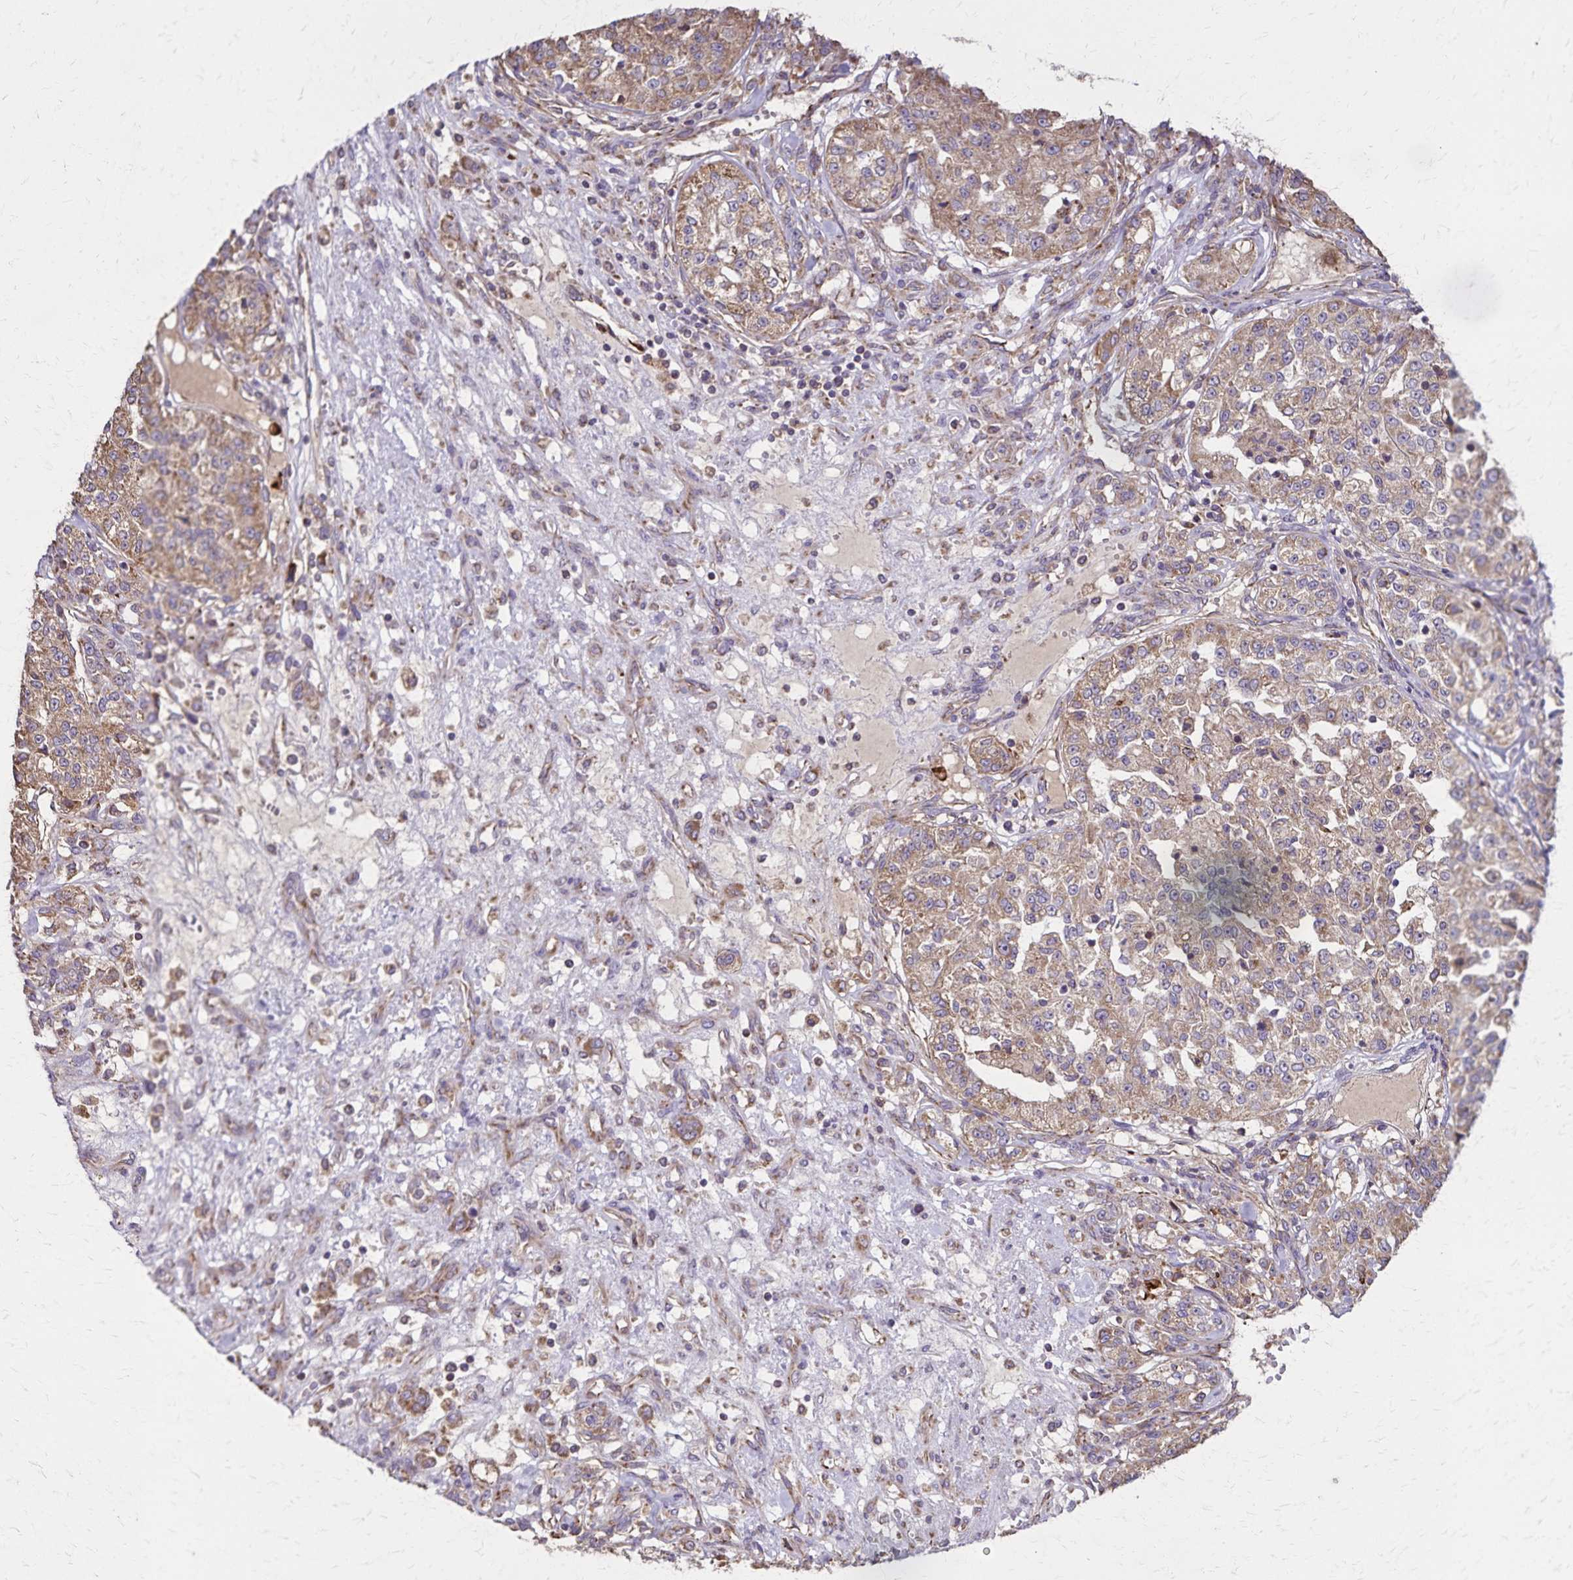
{"staining": {"intensity": "moderate", "quantity": ">75%", "location": "cytoplasmic/membranous"}, "tissue": "renal cancer", "cell_type": "Tumor cells", "image_type": "cancer", "snomed": [{"axis": "morphology", "description": "Adenocarcinoma, NOS"}, {"axis": "topography", "description": "Kidney"}], "caption": "Renal cancer stained with DAB (3,3'-diaminobenzidine) IHC exhibits medium levels of moderate cytoplasmic/membranous positivity in about >75% of tumor cells.", "gene": "RNF10", "patient": {"sex": "female", "age": 63}}